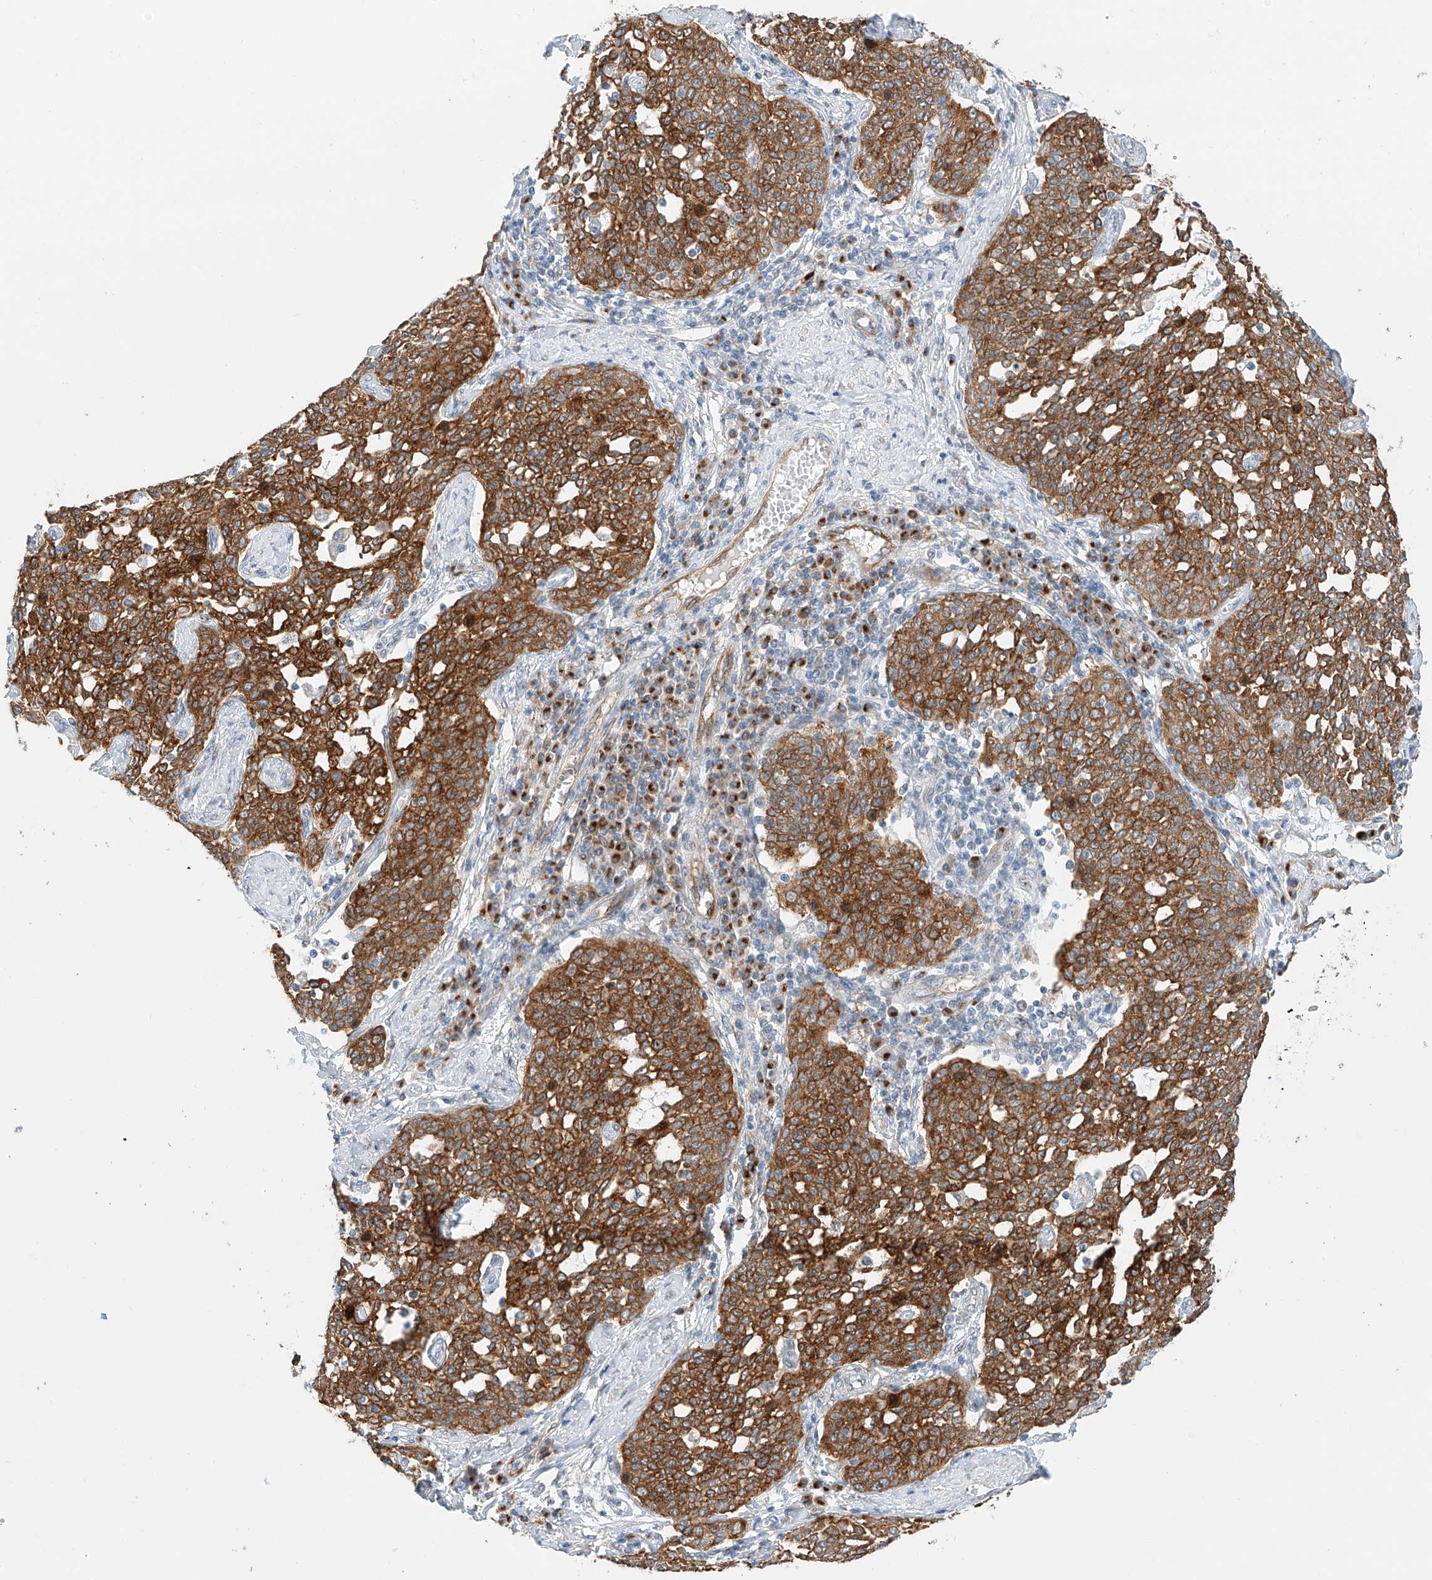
{"staining": {"intensity": "strong", "quantity": ">75%", "location": "cytoplasmic/membranous"}, "tissue": "cervical cancer", "cell_type": "Tumor cells", "image_type": "cancer", "snomed": [{"axis": "morphology", "description": "Squamous cell carcinoma, NOS"}, {"axis": "topography", "description": "Cervix"}], "caption": "The histopathology image shows a brown stain indicating the presence of a protein in the cytoplasmic/membranous of tumor cells in squamous cell carcinoma (cervical).", "gene": "CARMIL1", "patient": {"sex": "female", "age": 34}}